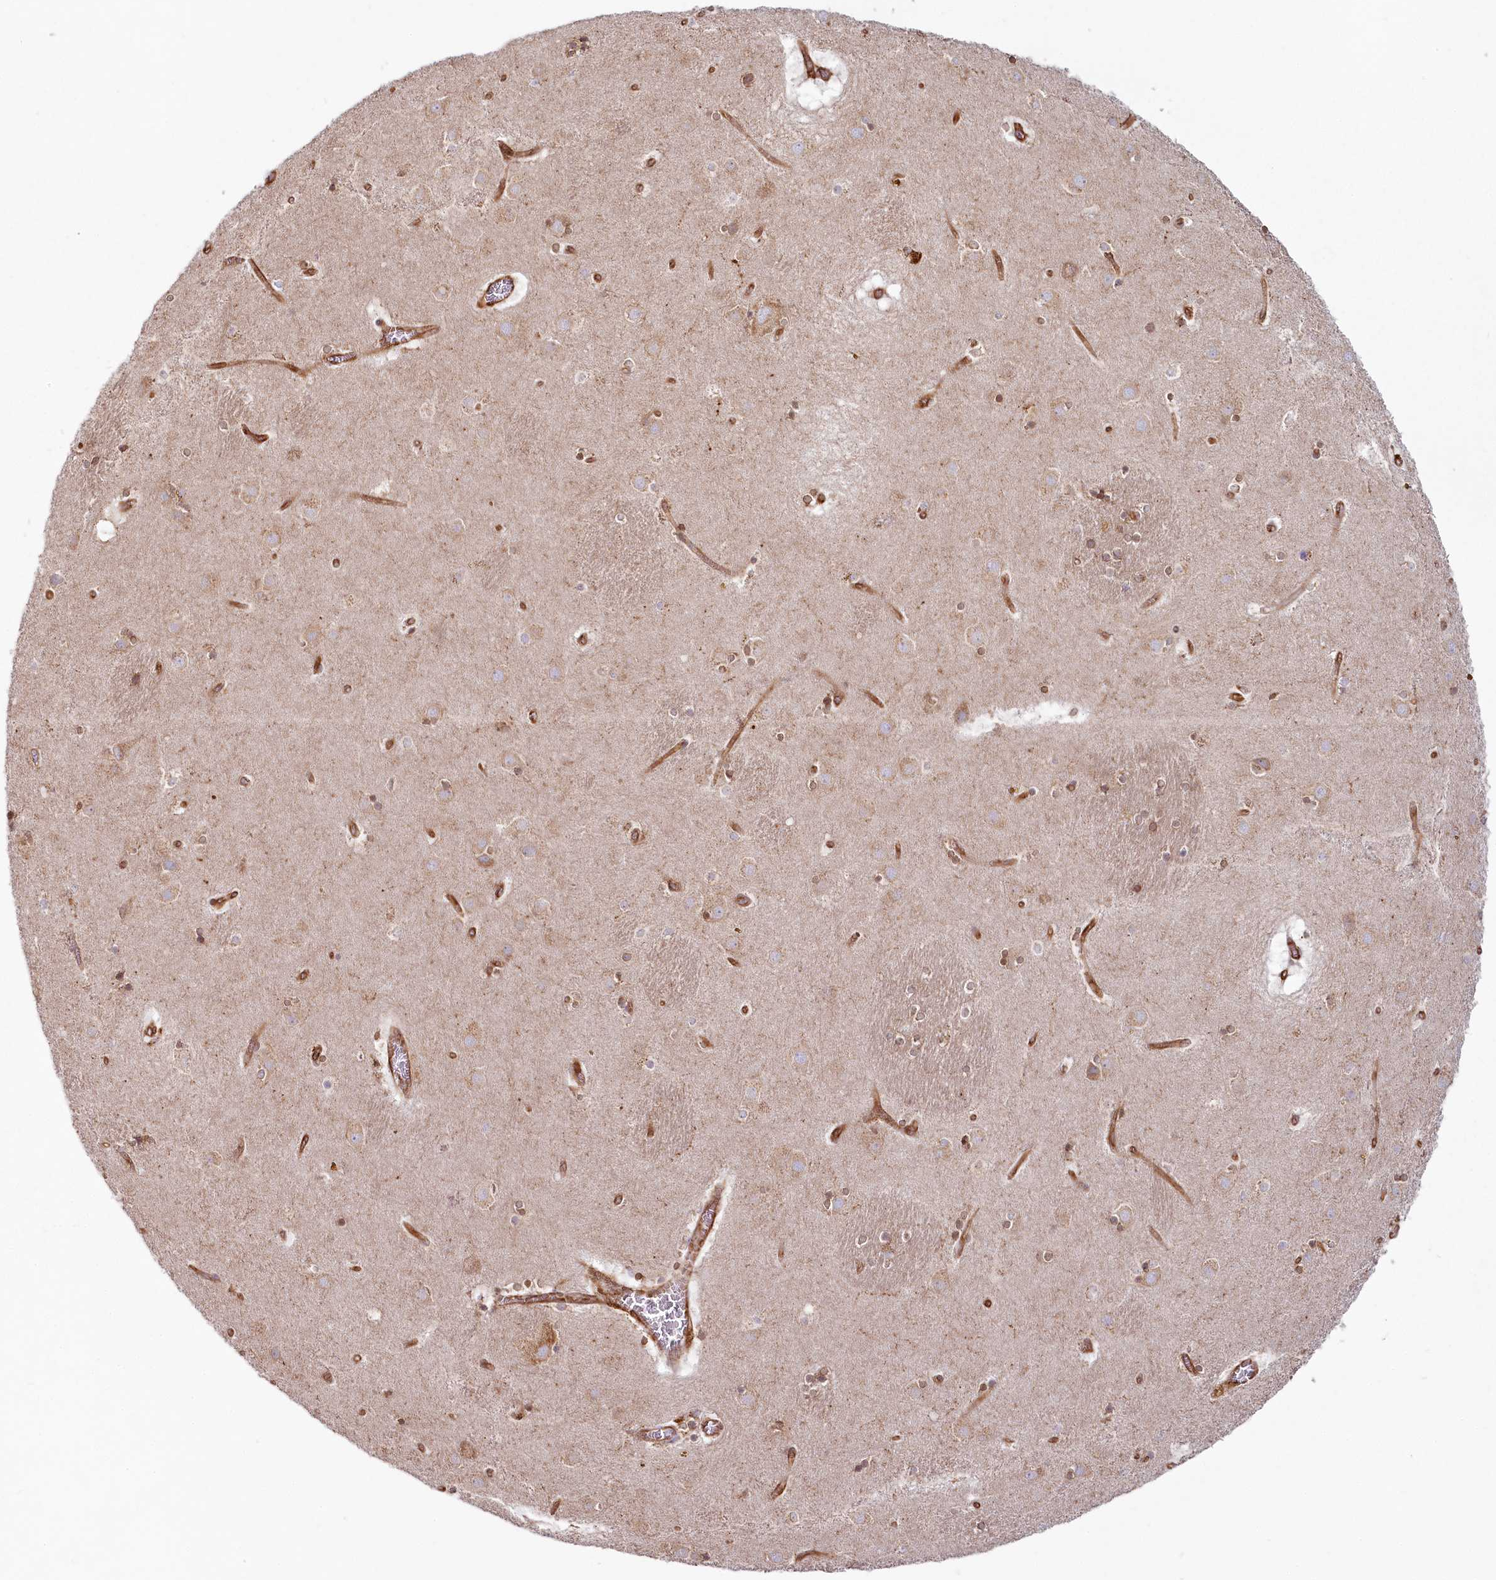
{"staining": {"intensity": "moderate", "quantity": "25%-75%", "location": "cytoplasmic/membranous"}, "tissue": "caudate", "cell_type": "Glial cells", "image_type": "normal", "snomed": [{"axis": "morphology", "description": "Normal tissue, NOS"}, {"axis": "topography", "description": "Lateral ventricle wall"}], "caption": "Protein staining of benign caudate shows moderate cytoplasmic/membranous positivity in about 25%-75% of glial cells. Using DAB (brown) and hematoxylin (blue) stains, captured at high magnification using brightfield microscopy.", "gene": "HARS2", "patient": {"sex": "male", "age": 70}}